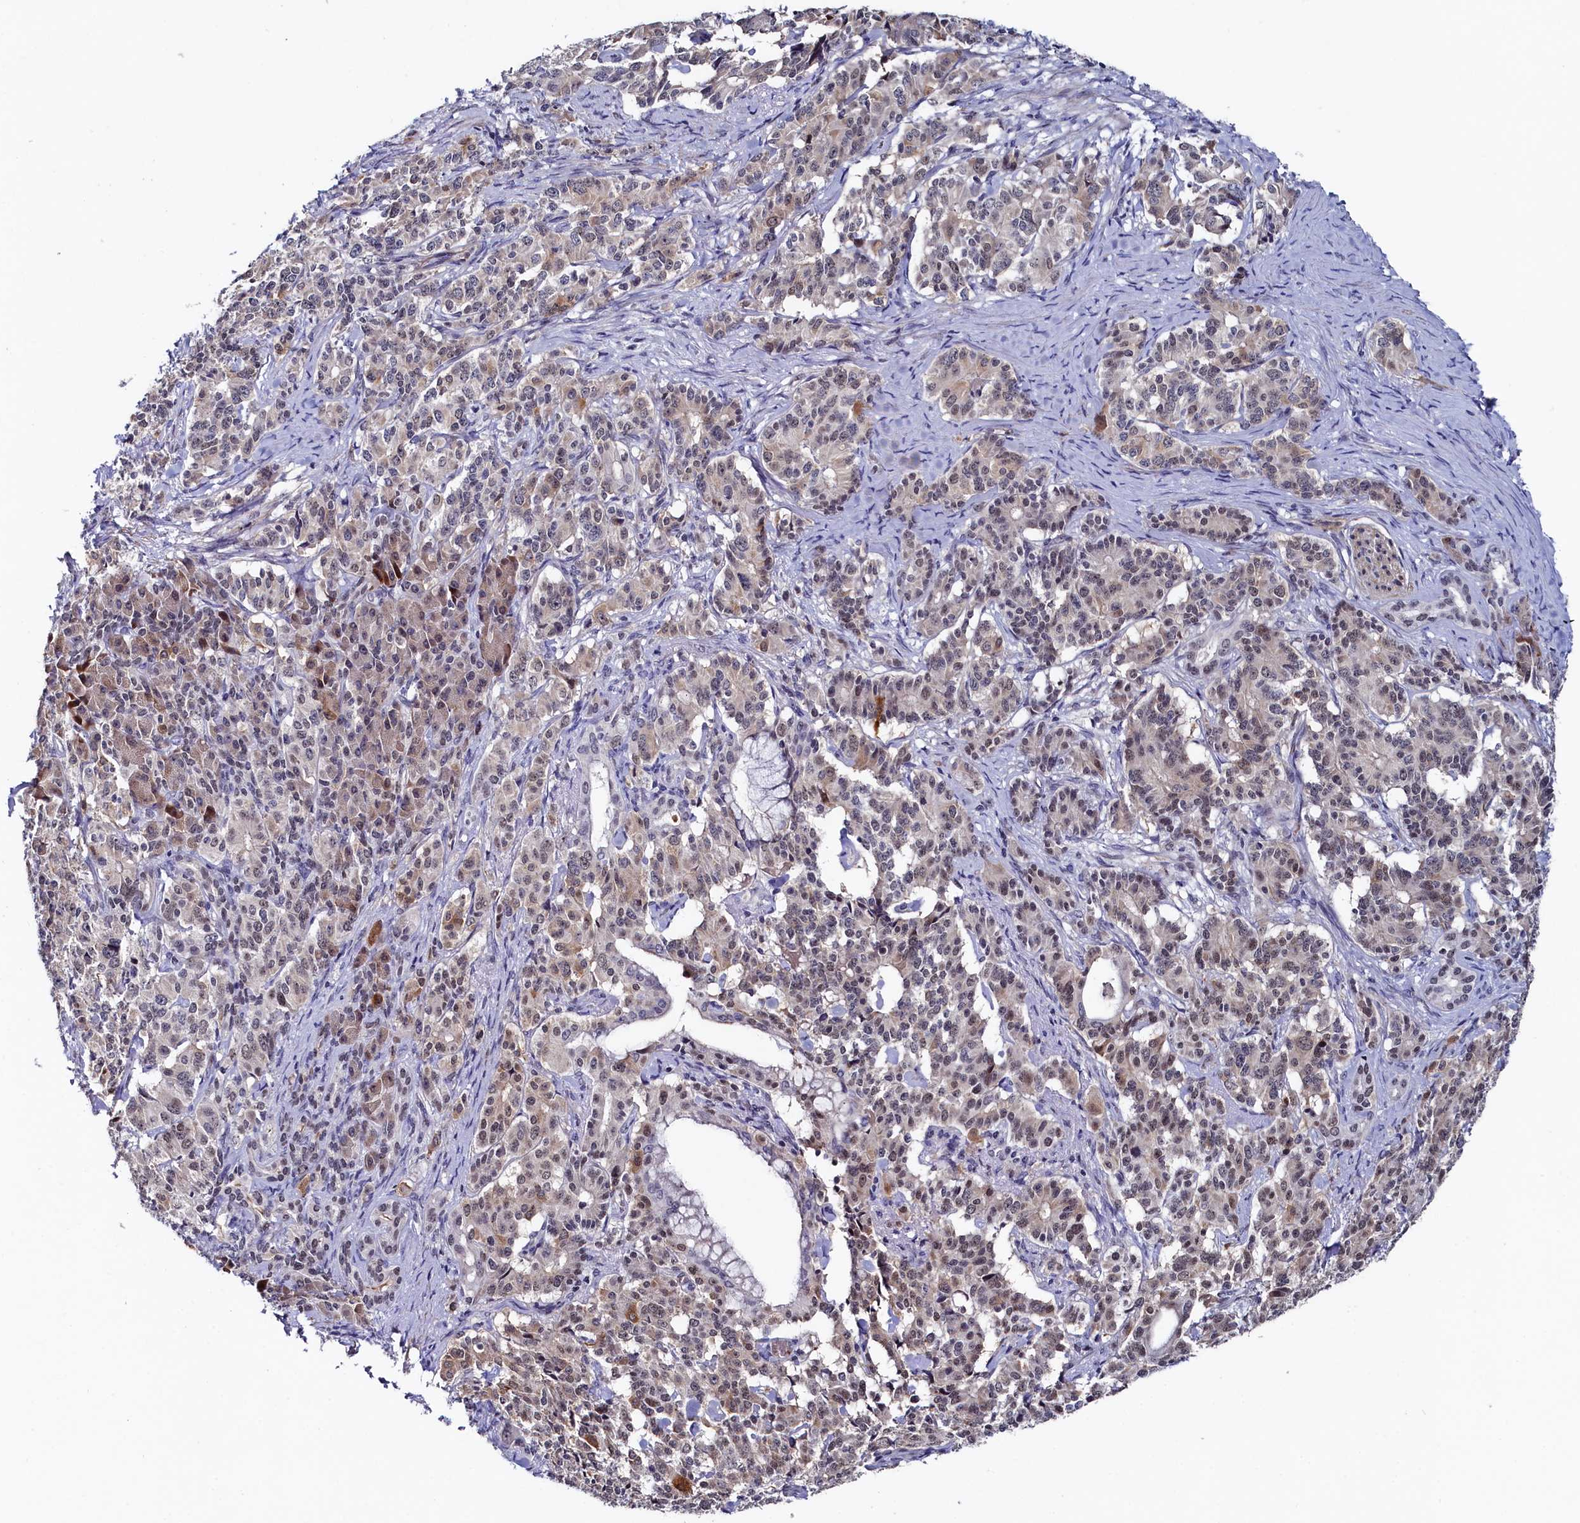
{"staining": {"intensity": "weak", "quantity": "25%-75%", "location": "cytoplasmic/membranous"}, "tissue": "pancreatic cancer", "cell_type": "Tumor cells", "image_type": "cancer", "snomed": [{"axis": "morphology", "description": "Adenocarcinoma, NOS"}, {"axis": "topography", "description": "Pancreas"}], "caption": "A brown stain shows weak cytoplasmic/membranous positivity of a protein in human pancreatic adenocarcinoma tumor cells. (DAB (3,3'-diaminobenzidine) = brown stain, brightfield microscopy at high magnification).", "gene": "TIGD4", "patient": {"sex": "female", "age": 74}}